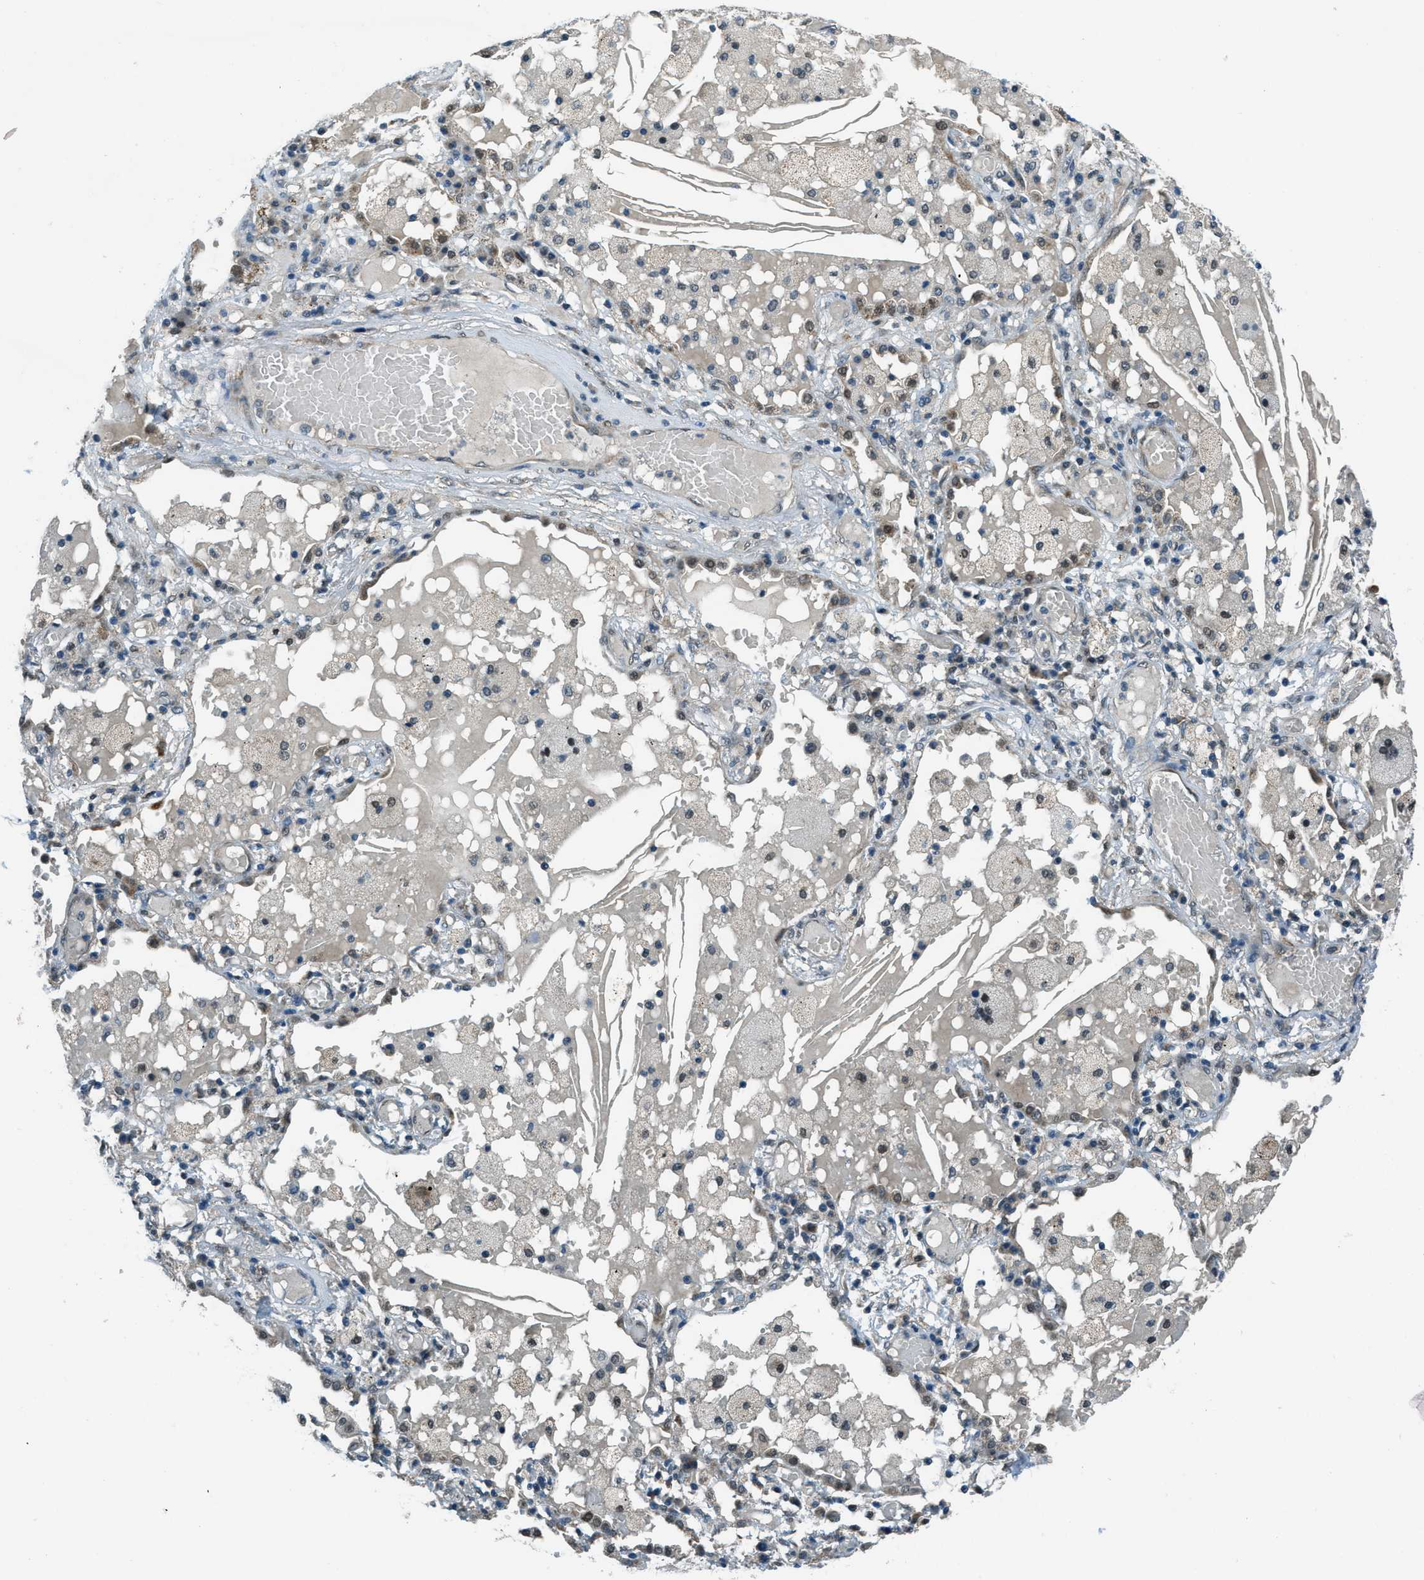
{"staining": {"intensity": "moderate", "quantity": "<25%", "location": "cytoplasmic/membranous,nuclear"}, "tissue": "lung cancer", "cell_type": "Tumor cells", "image_type": "cancer", "snomed": [{"axis": "morphology", "description": "Squamous cell carcinoma, NOS"}, {"axis": "topography", "description": "Lung"}], "caption": "This is a micrograph of immunohistochemistry staining of lung squamous cell carcinoma, which shows moderate staining in the cytoplasmic/membranous and nuclear of tumor cells.", "gene": "NPEPL1", "patient": {"sex": "male", "age": 71}}